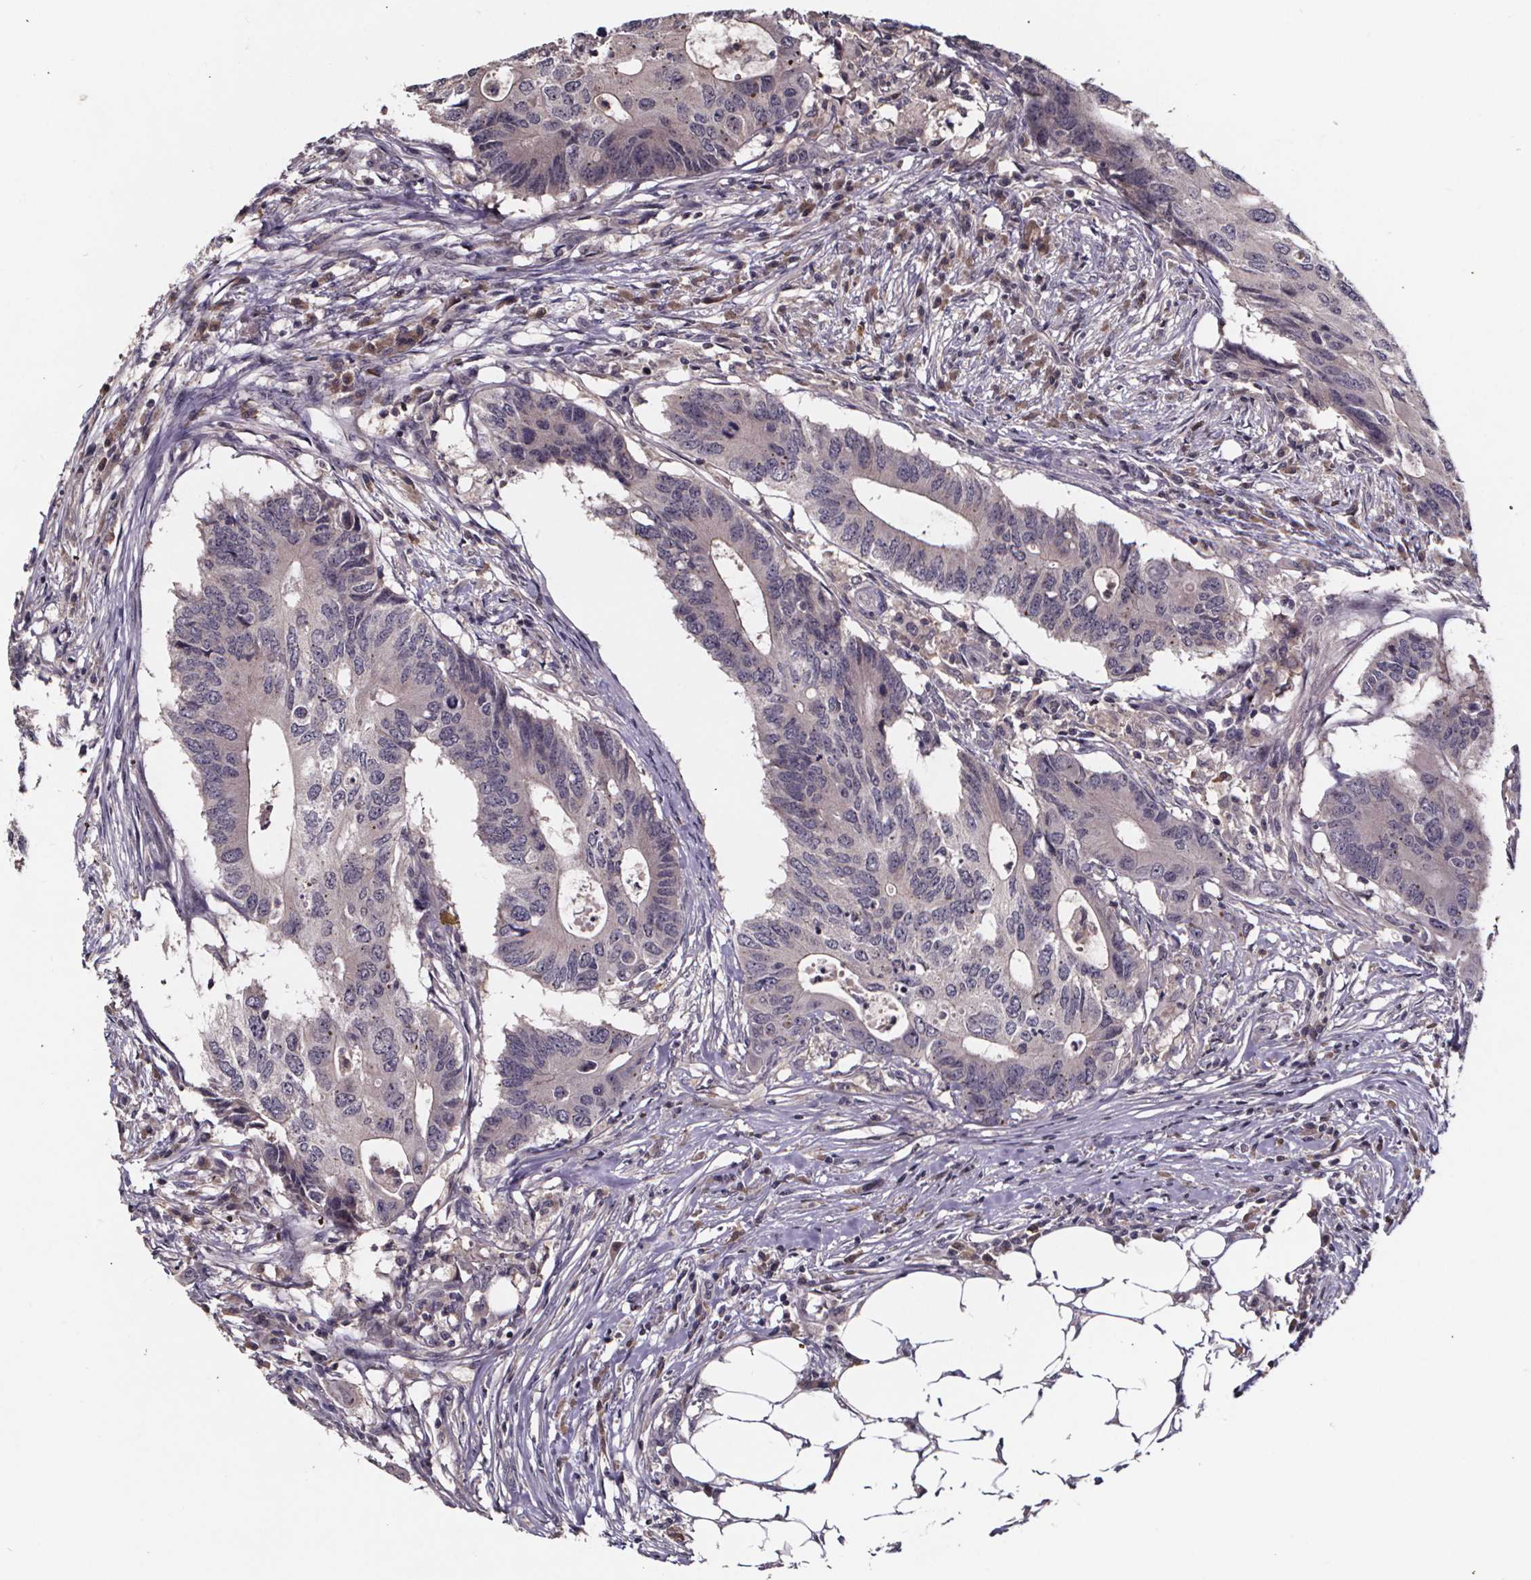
{"staining": {"intensity": "negative", "quantity": "none", "location": "none"}, "tissue": "colorectal cancer", "cell_type": "Tumor cells", "image_type": "cancer", "snomed": [{"axis": "morphology", "description": "Adenocarcinoma, NOS"}, {"axis": "topography", "description": "Colon"}], "caption": "An immunohistochemistry (IHC) micrograph of colorectal cancer (adenocarcinoma) is shown. There is no staining in tumor cells of colorectal cancer (adenocarcinoma).", "gene": "SMIM1", "patient": {"sex": "male", "age": 71}}